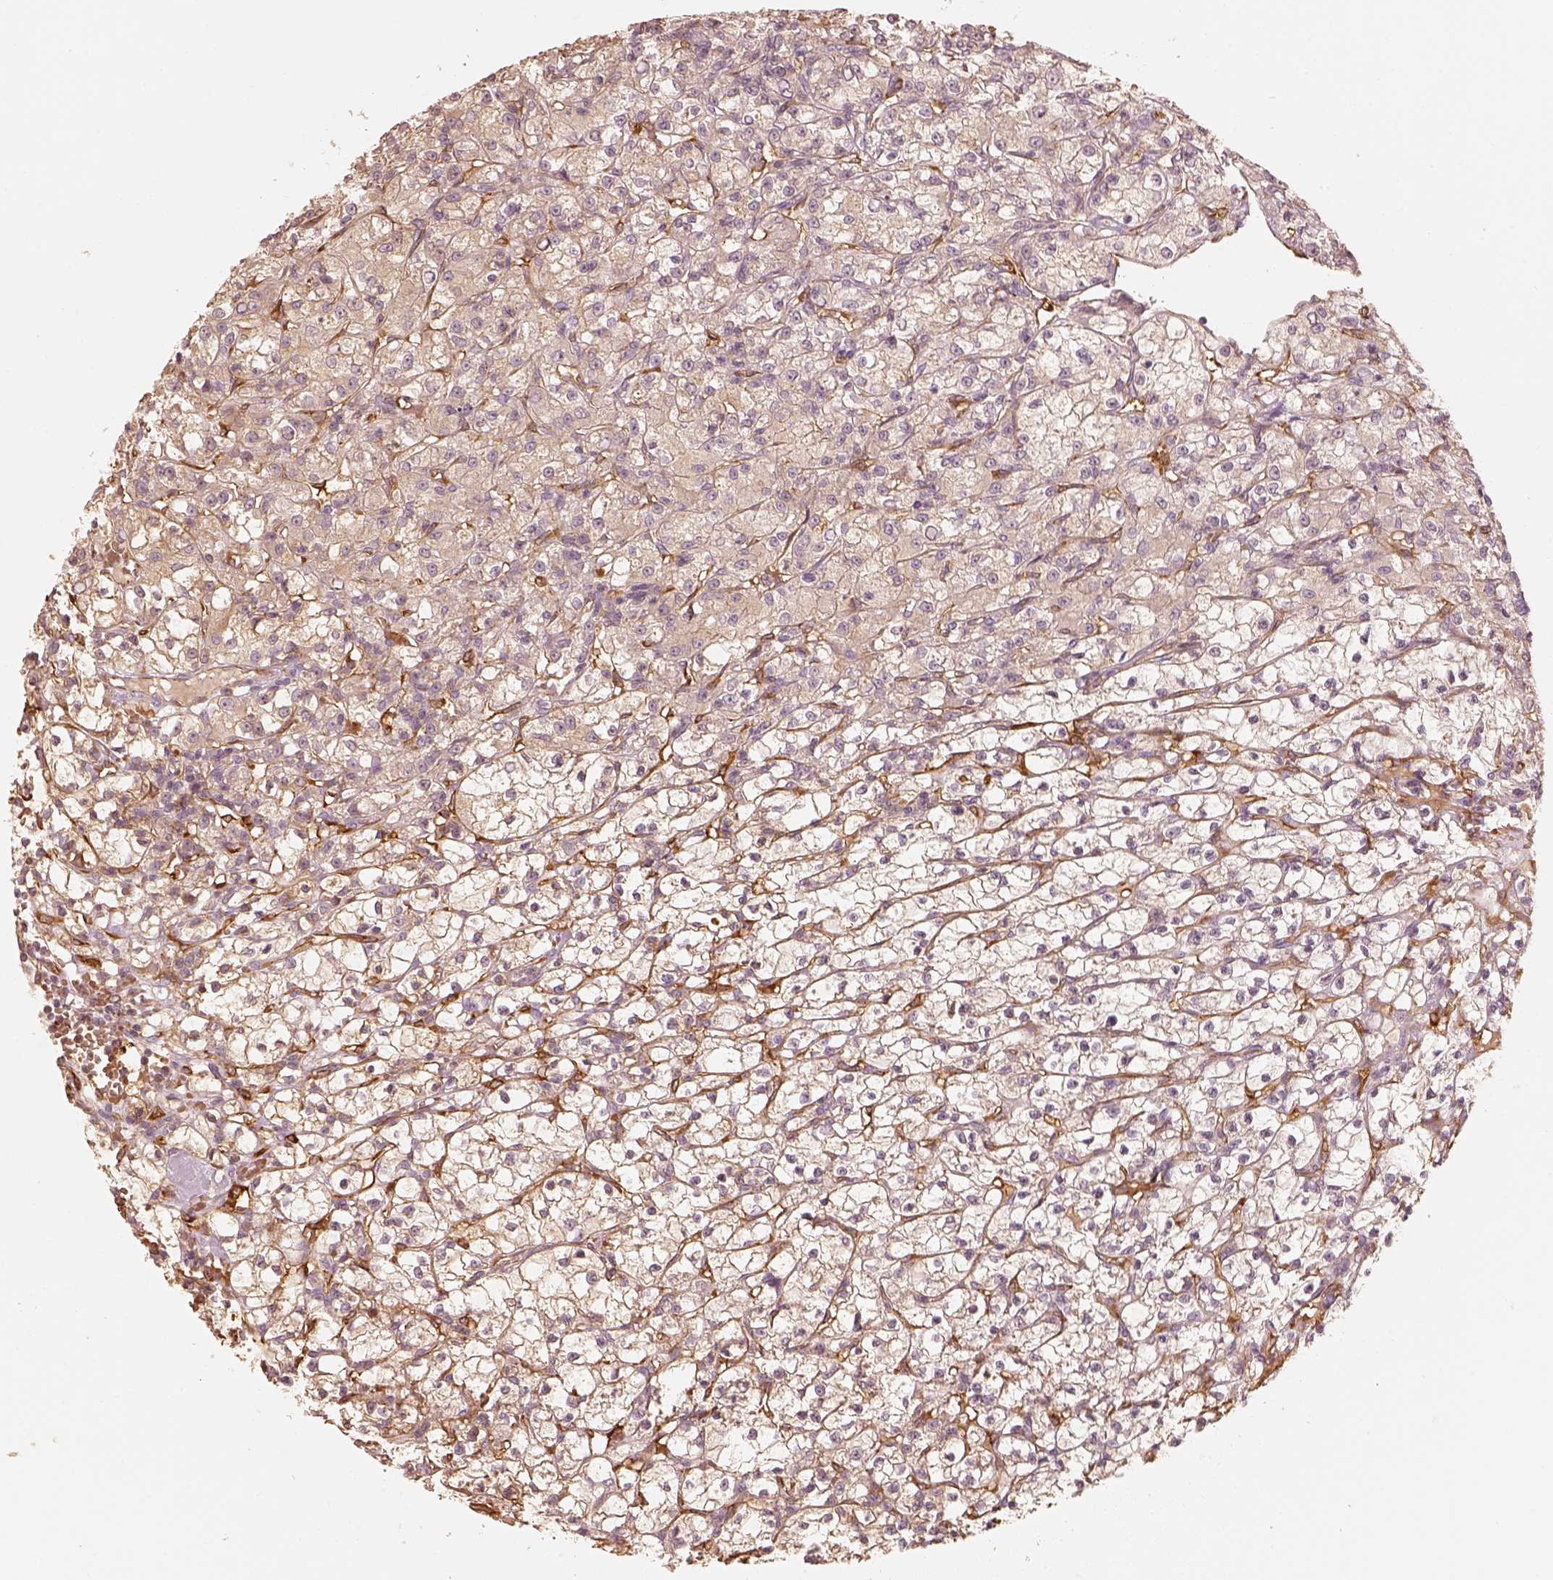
{"staining": {"intensity": "negative", "quantity": "none", "location": "none"}, "tissue": "renal cancer", "cell_type": "Tumor cells", "image_type": "cancer", "snomed": [{"axis": "morphology", "description": "Adenocarcinoma, NOS"}, {"axis": "topography", "description": "Kidney"}], "caption": "This is an immunohistochemistry image of adenocarcinoma (renal). There is no positivity in tumor cells.", "gene": "FSCN1", "patient": {"sex": "female", "age": 59}}